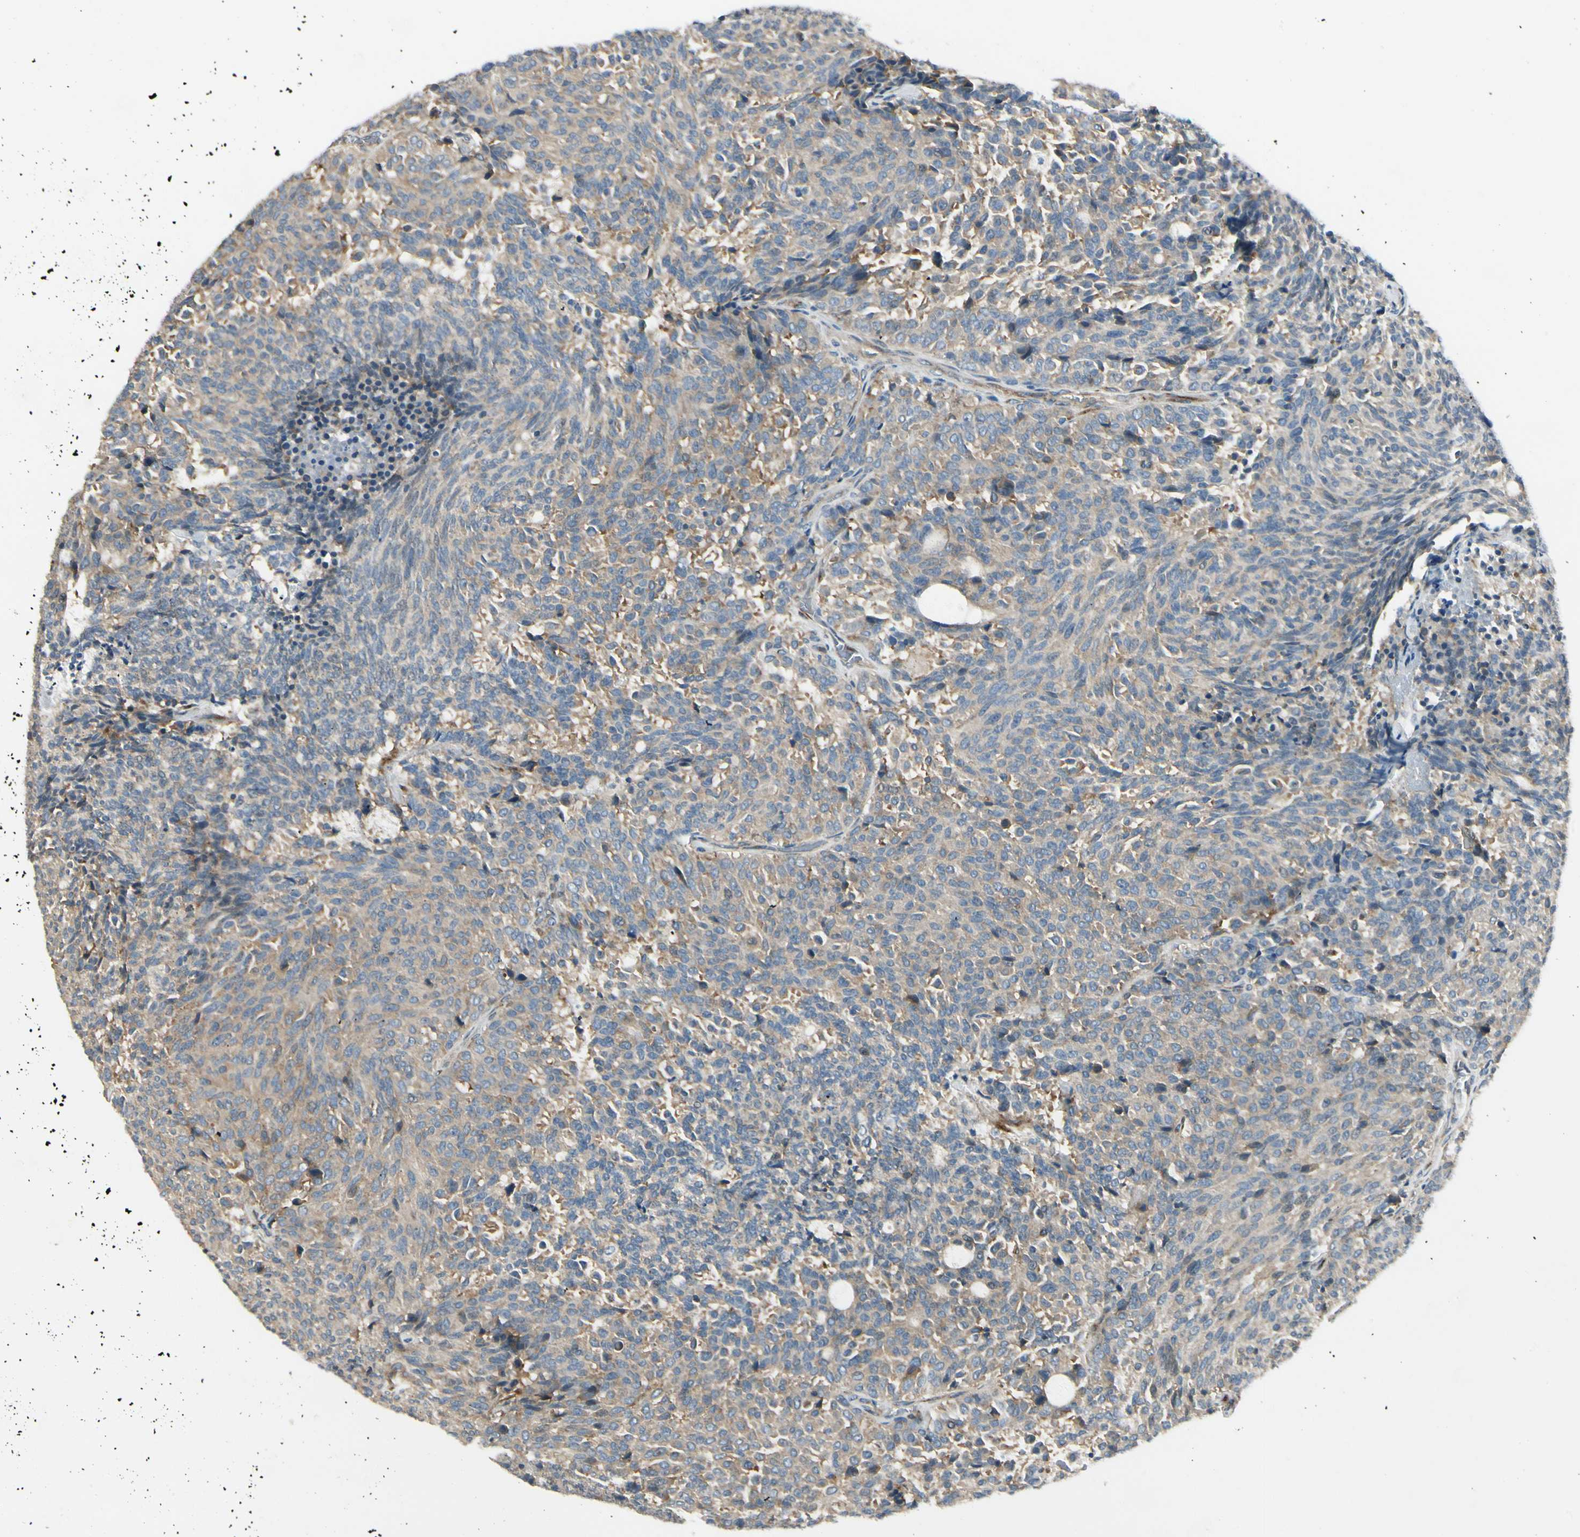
{"staining": {"intensity": "weak", "quantity": ">75%", "location": "cytoplasmic/membranous"}, "tissue": "carcinoid", "cell_type": "Tumor cells", "image_type": "cancer", "snomed": [{"axis": "morphology", "description": "Carcinoid, malignant, NOS"}, {"axis": "topography", "description": "Pancreas"}], "caption": "A brown stain highlights weak cytoplasmic/membranous staining of a protein in carcinoid (malignant) tumor cells.", "gene": "MANSC1", "patient": {"sex": "female", "age": 54}}